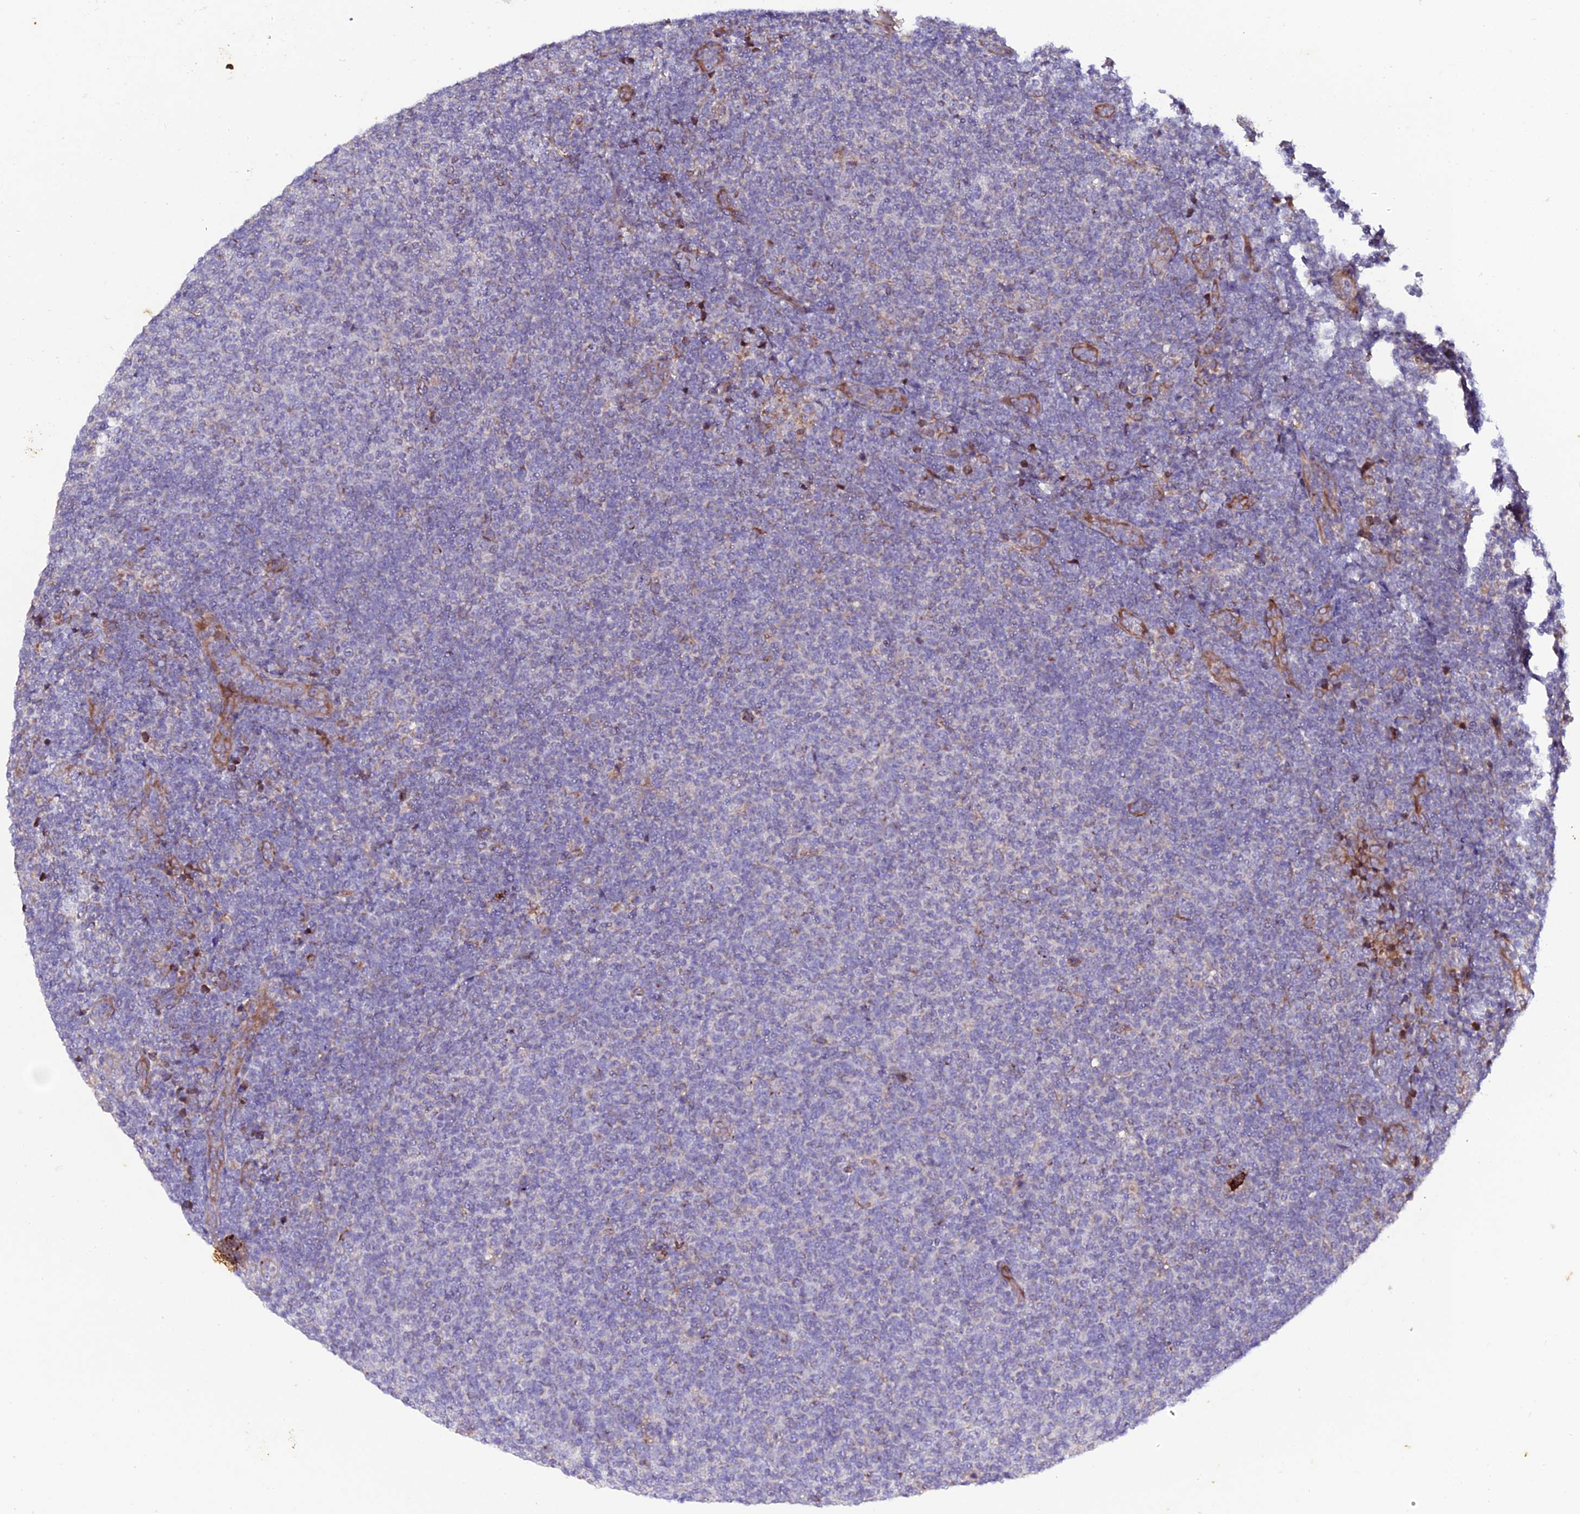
{"staining": {"intensity": "negative", "quantity": "none", "location": "none"}, "tissue": "lymphoma", "cell_type": "Tumor cells", "image_type": "cancer", "snomed": [{"axis": "morphology", "description": "Malignant lymphoma, non-Hodgkin's type, Low grade"}, {"axis": "topography", "description": "Lymph node"}], "caption": "Photomicrograph shows no significant protein expression in tumor cells of lymphoma. Brightfield microscopy of immunohistochemistry (IHC) stained with DAB (3,3'-diaminobenzidine) (brown) and hematoxylin (blue), captured at high magnification.", "gene": "ARL6IP1", "patient": {"sex": "male", "age": 66}}